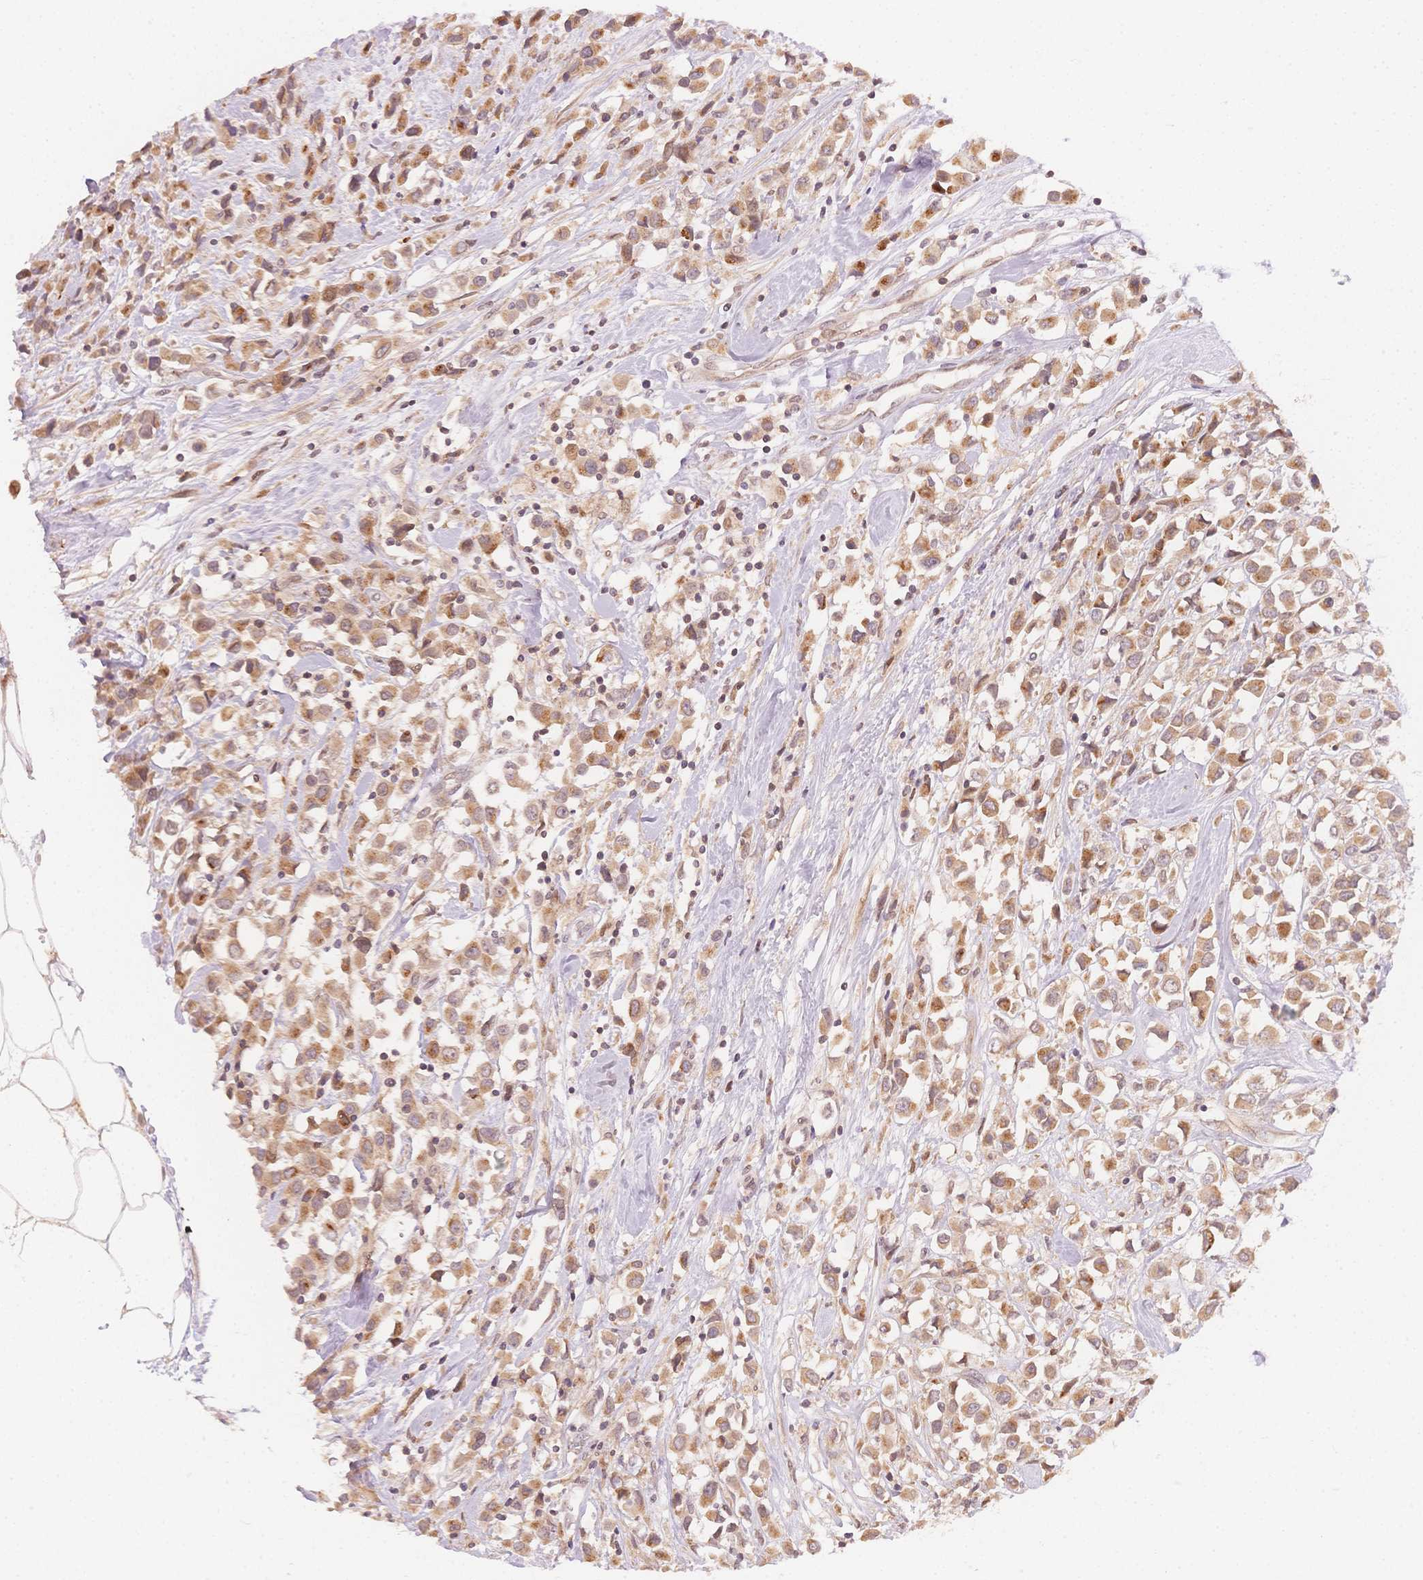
{"staining": {"intensity": "moderate", "quantity": ">75%", "location": "cytoplasmic/membranous"}, "tissue": "breast cancer", "cell_type": "Tumor cells", "image_type": "cancer", "snomed": [{"axis": "morphology", "description": "Duct carcinoma"}, {"axis": "topography", "description": "Breast"}], "caption": "High-magnification brightfield microscopy of breast cancer stained with DAB (3,3'-diaminobenzidine) (brown) and counterstained with hematoxylin (blue). tumor cells exhibit moderate cytoplasmic/membranous staining is appreciated in about>75% of cells. Immunohistochemistry stains the protein in brown and the nuclei are stained blue.", "gene": "STK39", "patient": {"sex": "female", "age": 61}}